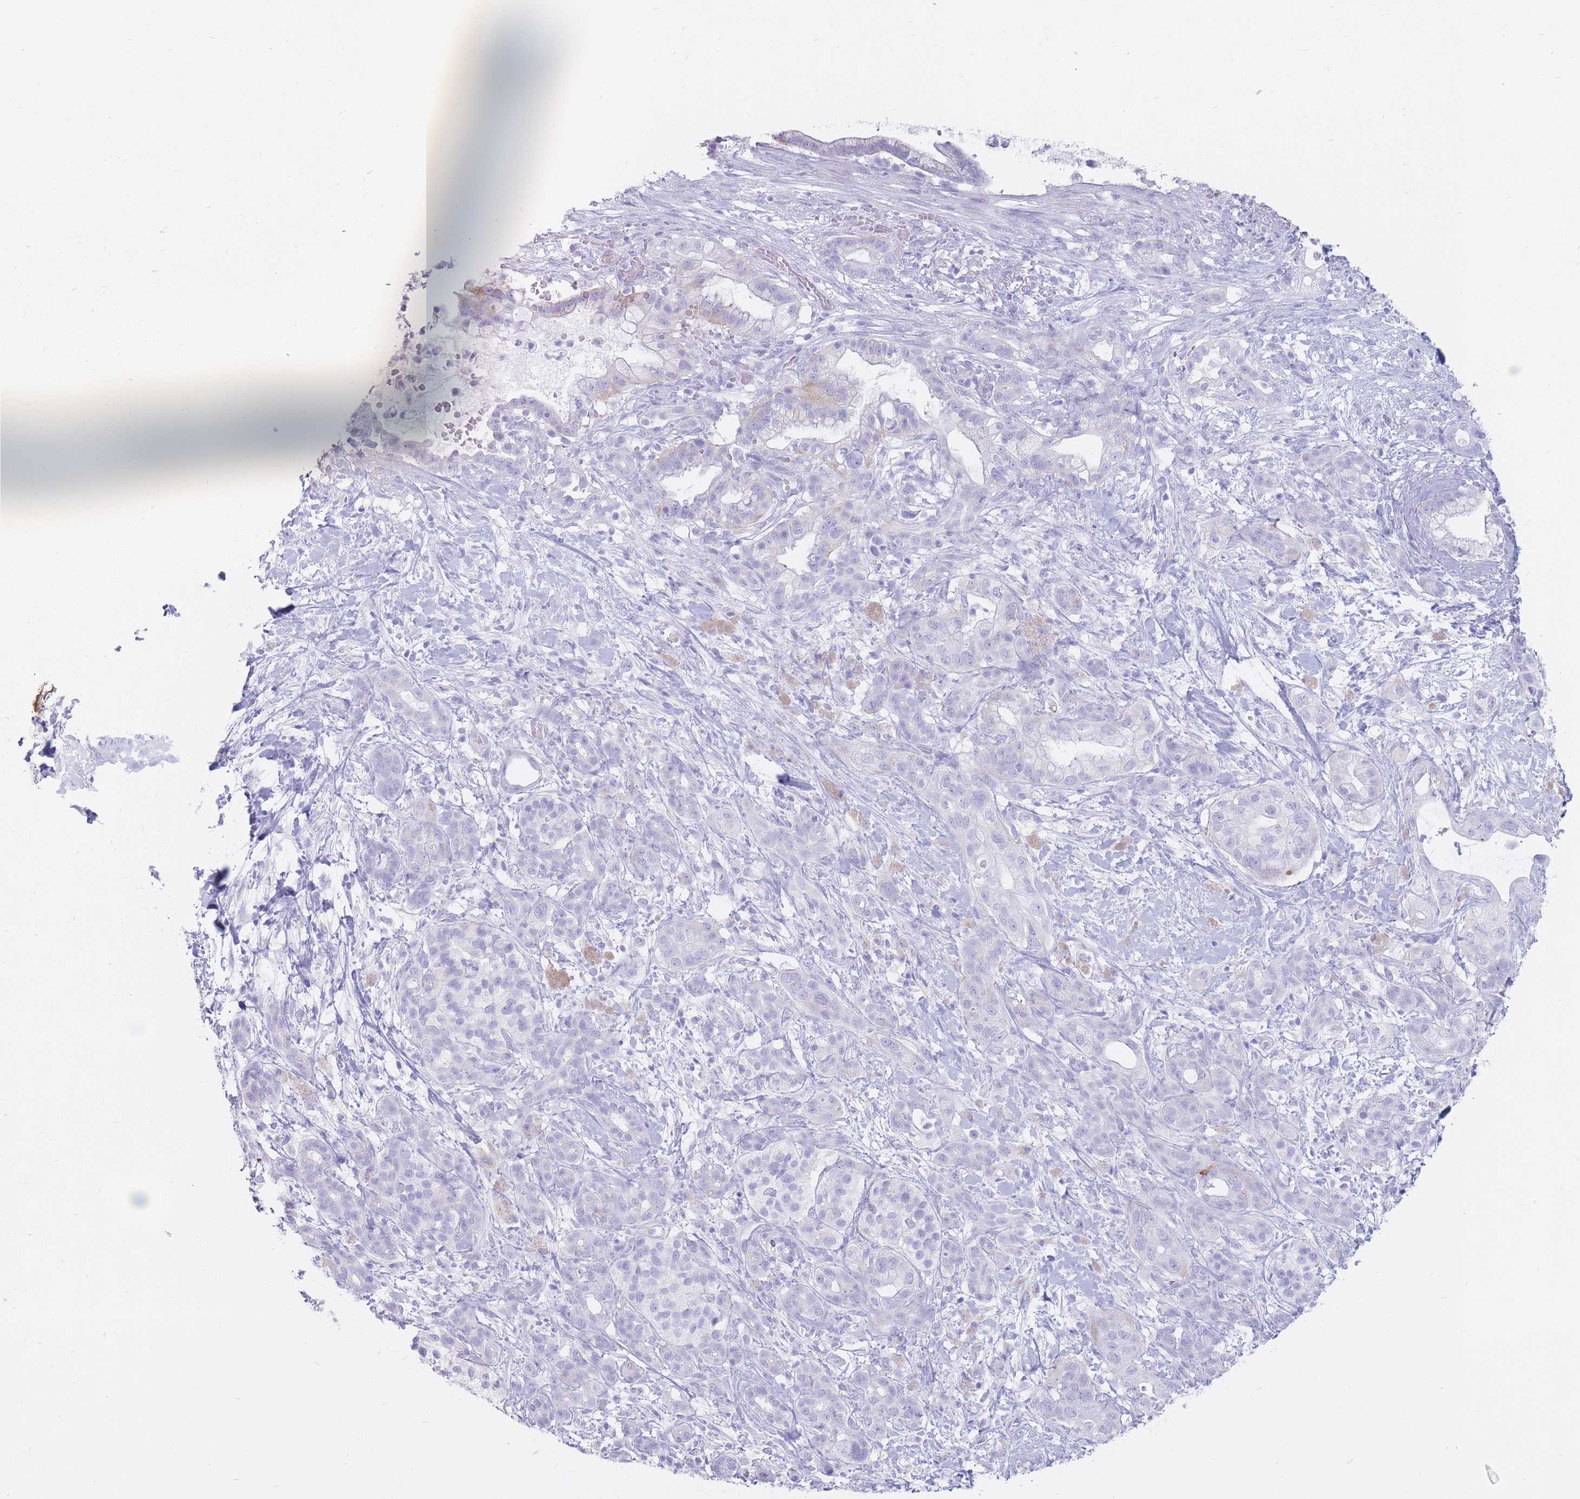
{"staining": {"intensity": "negative", "quantity": "none", "location": "none"}, "tissue": "pancreatic cancer", "cell_type": "Tumor cells", "image_type": "cancer", "snomed": [{"axis": "morphology", "description": "Adenocarcinoma, NOS"}, {"axis": "topography", "description": "Pancreas"}], "caption": "Immunohistochemical staining of pancreatic adenocarcinoma displays no significant expression in tumor cells. (Stains: DAB IHC with hematoxylin counter stain, Microscopy: brightfield microscopy at high magnification).", "gene": "ST3GAL5", "patient": {"sex": "male", "age": 44}}